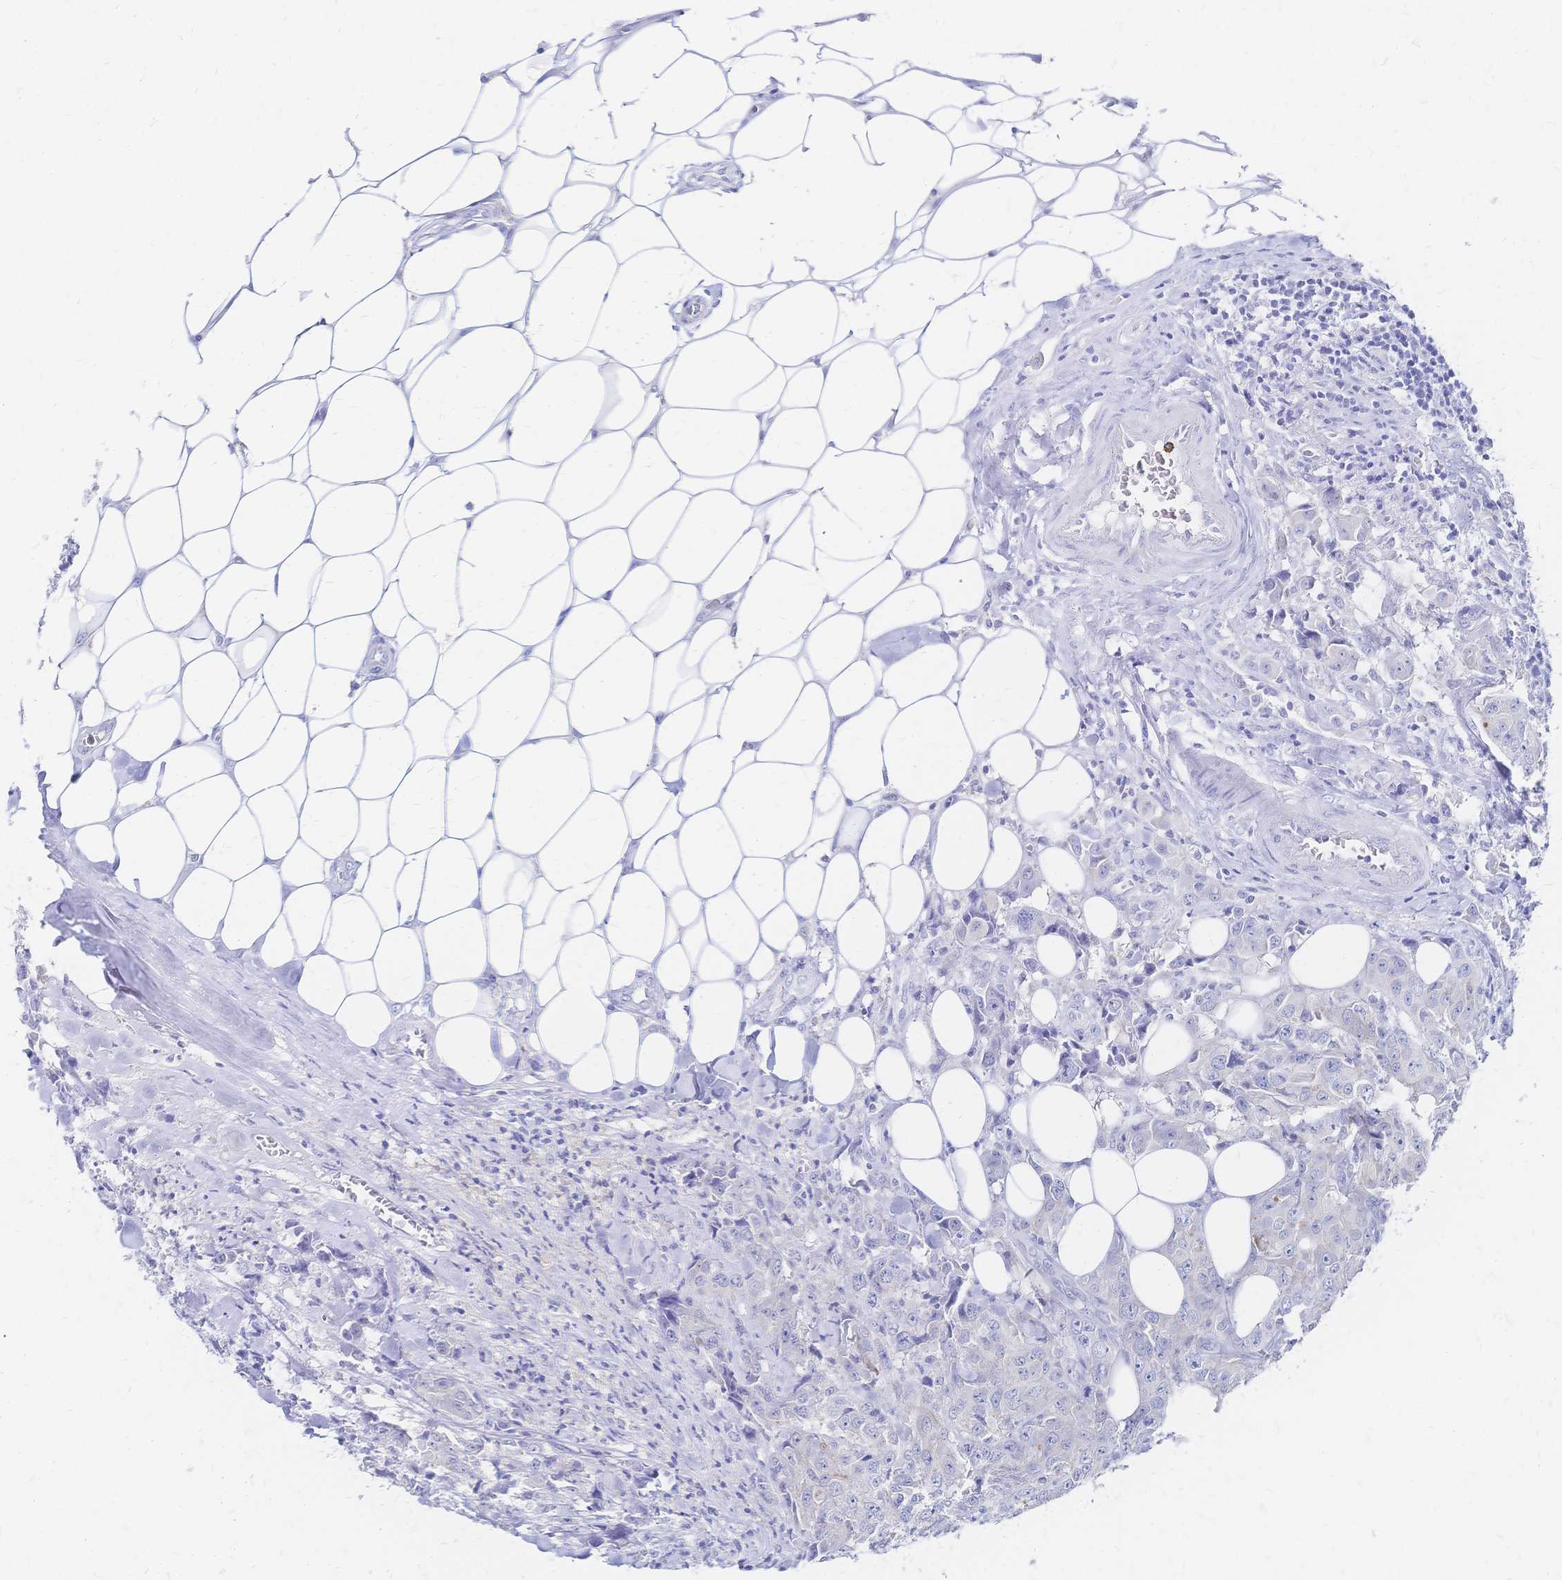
{"staining": {"intensity": "negative", "quantity": "none", "location": "none"}, "tissue": "breast cancer", "cell_type": "Tumor cells", "image_type": "cancer", "snomed": [{"axis": "morphology", "description": "Normal tissue, NOS"}, {"axis": "morphology", "description": "Duct carcinoma"}, {"axis": "topography", "description": "Breast"}], "caption": "This micrograph is of breast cancer (invasive ductal carcinoma) stained with IHC to label a protein in brown with the nuclei are counter-stained blue. There is no expression in tumor cells. (DAB immunohistochemistry (IHC) visualized using brightfield microscopy, high magnification).", "gene": "SLC5A1", "patient": {"sex": "female", "age": 43}}